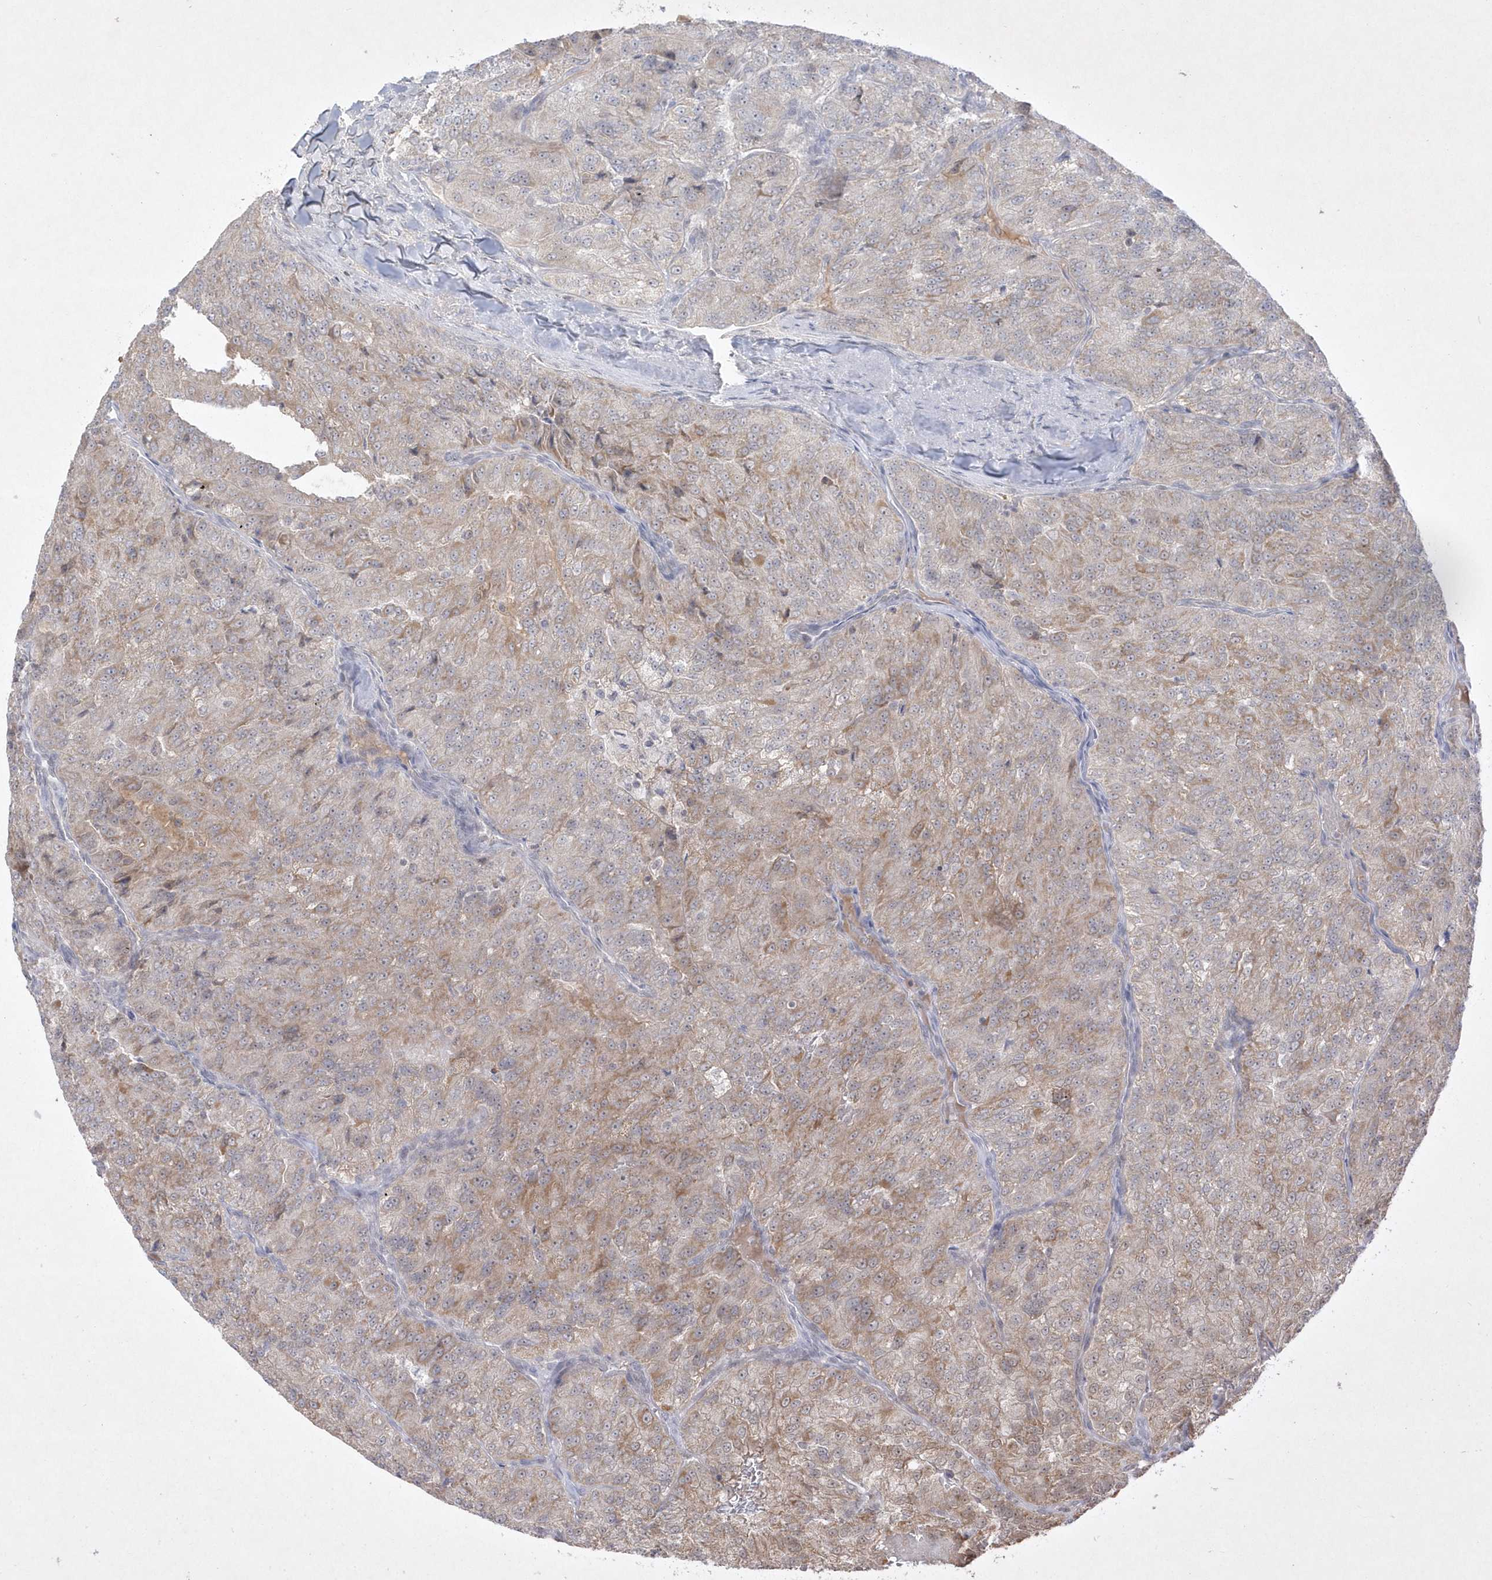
{"staining": {"intensity": "weak", "quantity": "25%-75%", "location": "cytoplasmic/membranous"}, "tissue": "renal cancer", "cell_type": "Tumor cells", "image_type": "cancer", "snomed": [{"axis": "morphology", "description": "Adenocarcinoma, NOS"}, {"axis": "topography", "description": "Kidney"}], "caption": "Tumor cells reveal low levels of weak cytoplasmic/membranous positivity in approximately 25%-75% of cells in human adenocarcinoma (renal).", "gene": "CPSF3", "patient": {"sex": "female", "age": 63}}